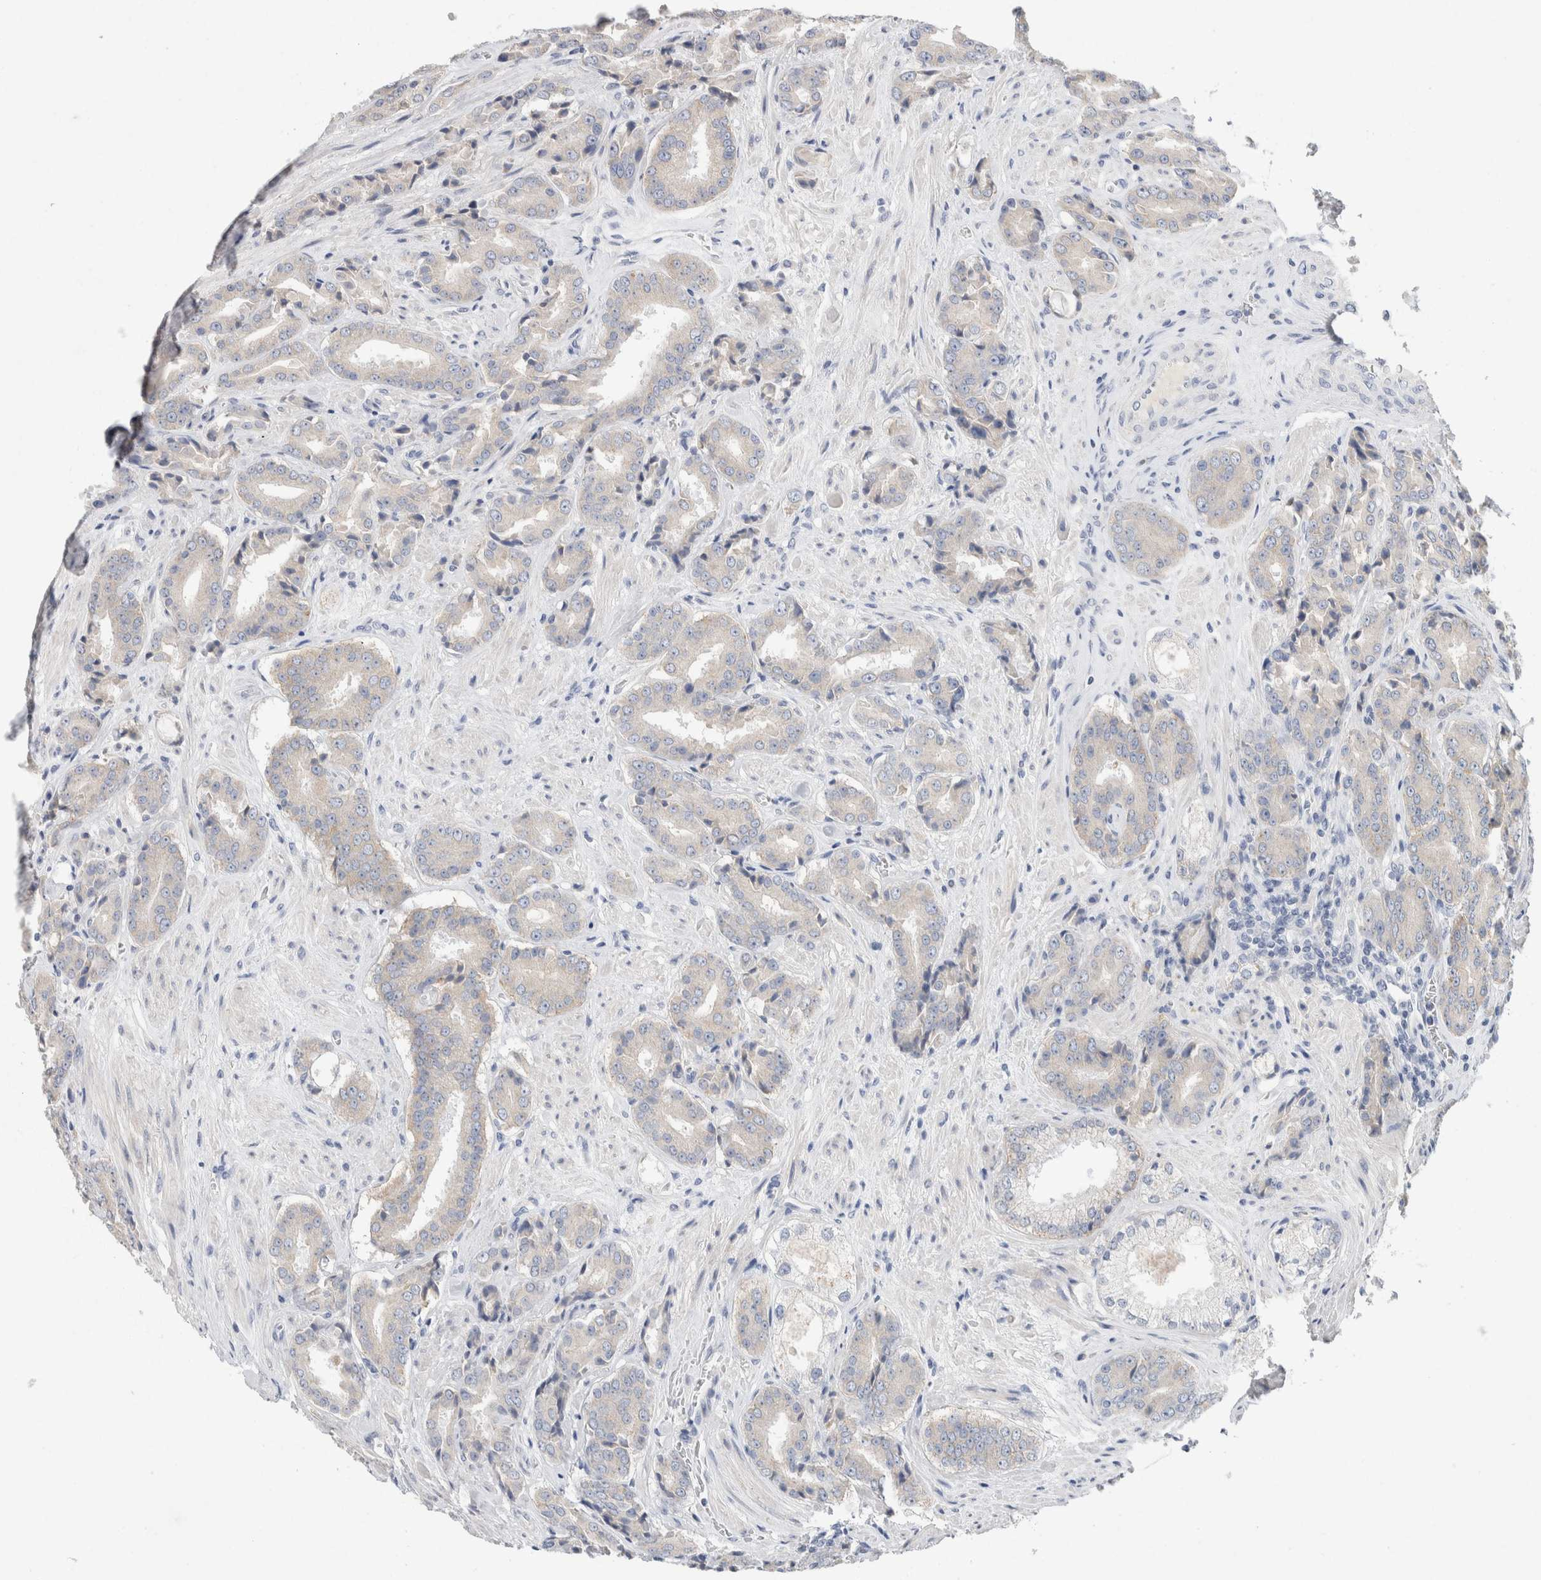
{"staining": {"intensity": "negative", "quantity": "none", "location": "none"}, "tissue": "prostate cancer", "cell_type": "Tumor cells", "image_type": "cancer", "snomed": [{"axis": "morphology", "description": "Adenocarcinoma, High grade"}, {"axis": "topography", "description": "Prostate"}], "caption": "There is no significant expression in tumor cells of prostate cancer.", "gene": "CMTM4", "patient": {"sex": "male", "age": 71}}